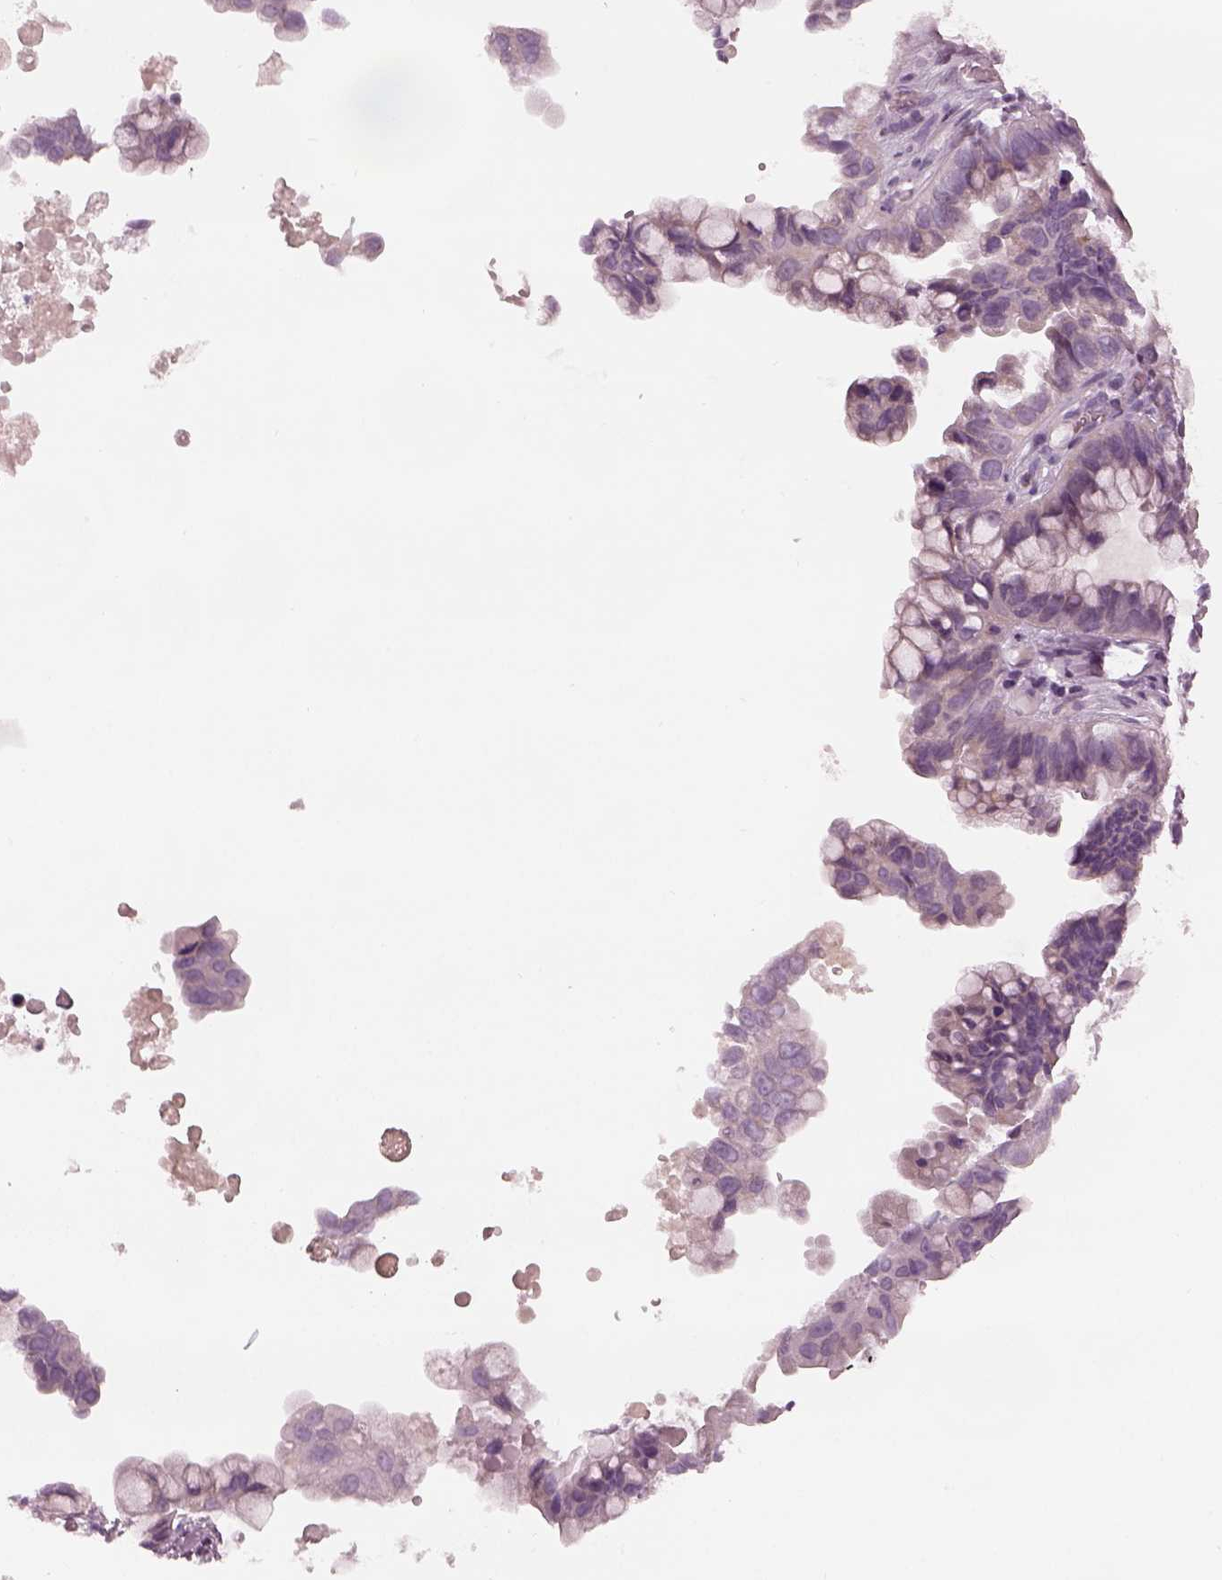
{"staining": {"intensity": "negative", "quantity": "none", "location": "none"}, "tissue": "ovarian cancer", "cell_type": "Tumor cells", "image_type": "cancer", "snomed": [{"axis": "morphology", "description": "Cystadenocarcinoma, mucinous, NOS"}, {"axis": "topography", "description": "Ovary"}], "caption": "A high-resolution photomicrograph shows immunohistochemistry (IHC) staining of ovarian cancer, which demonstrates no significant expression in tumor cells.", "gene": "MIA", "patient": {"sex": "female", "age": 76}}